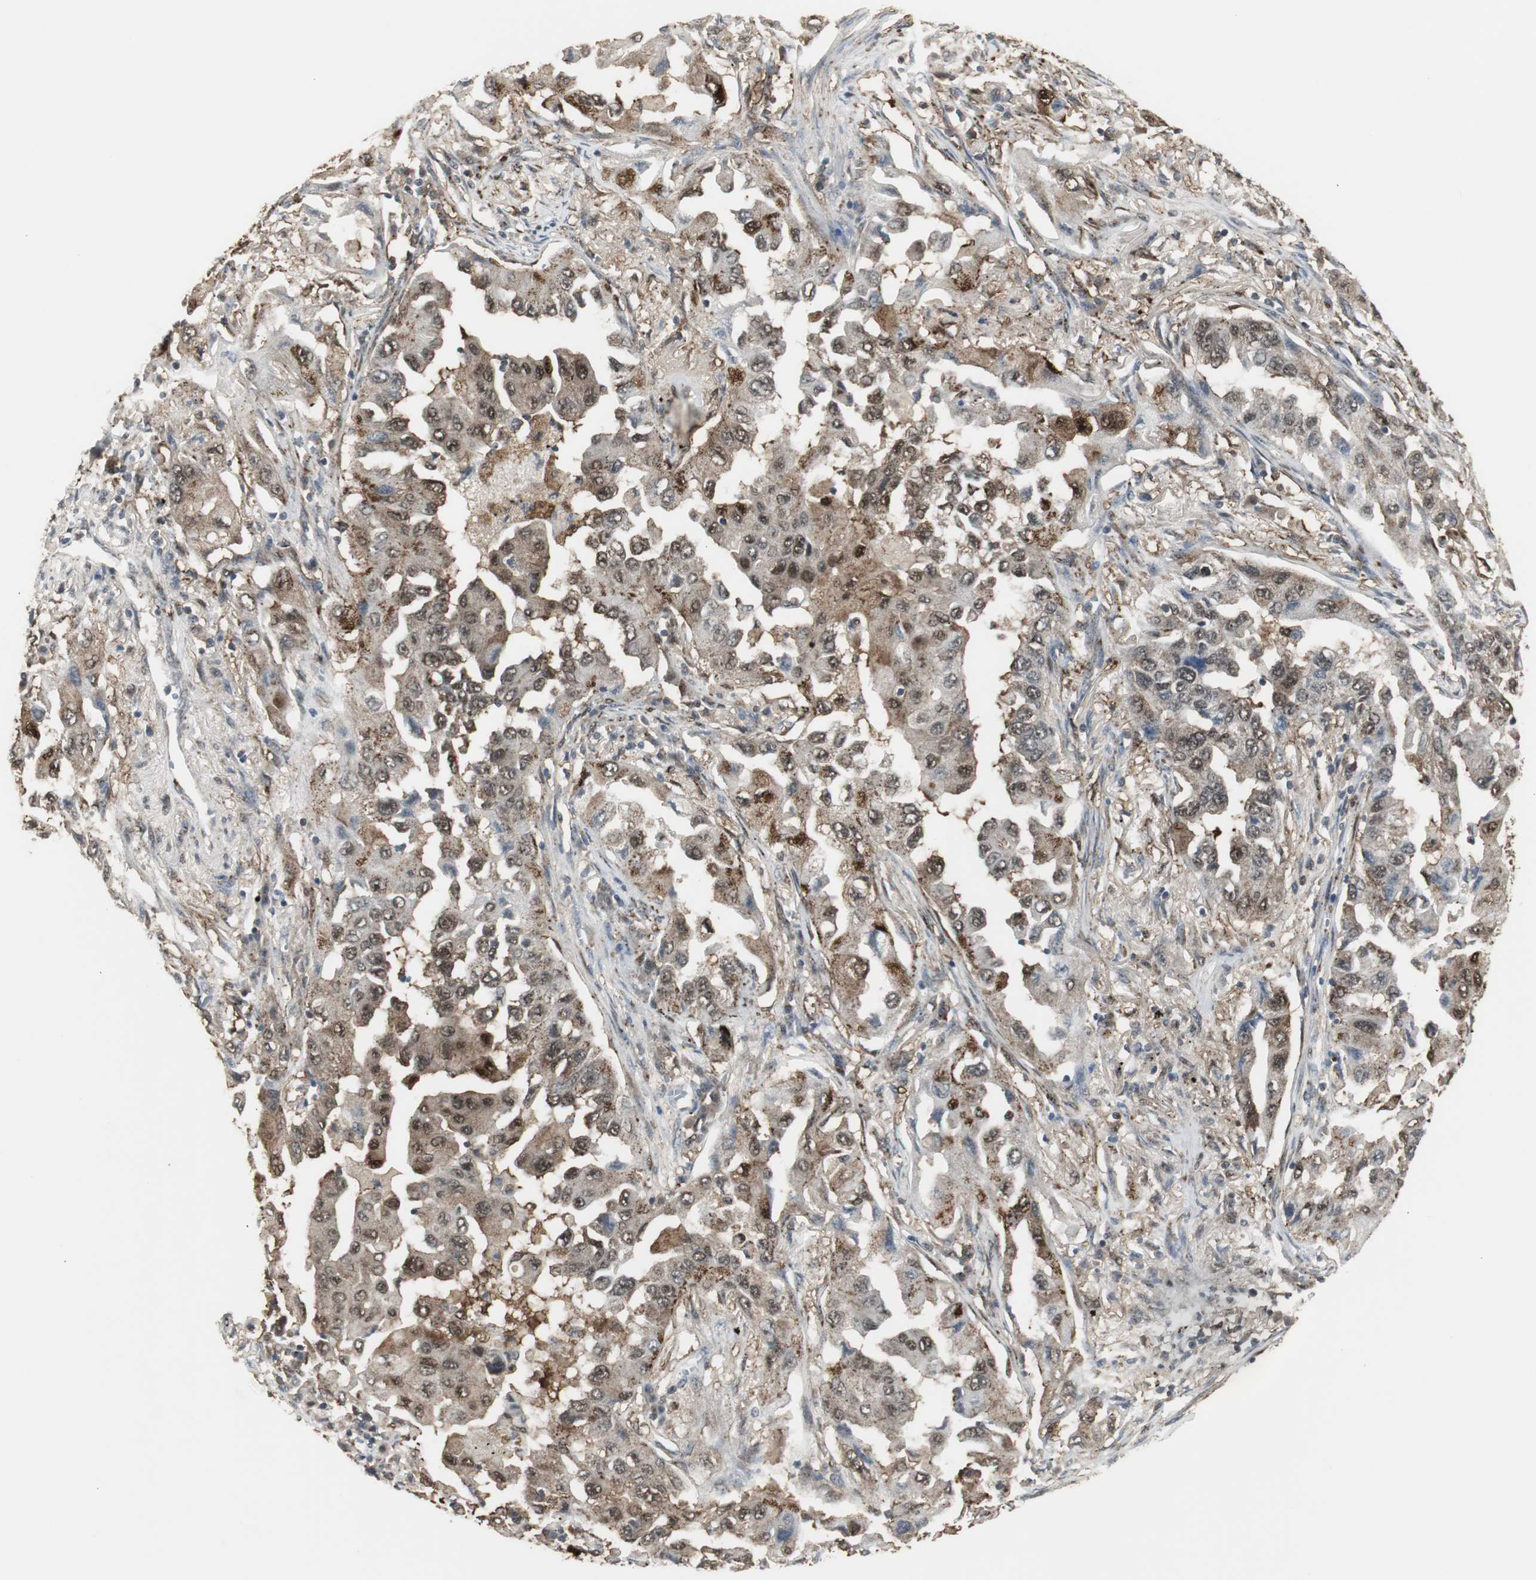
{"staining": {"intensity": "moderate", "quantity": ">75%", "location": "cytoplasmic/membranous,nuclear"}, "tissue": "lung cancer", "cell_type": "Tumor cells", "image_type": "cancer", "snomed": [{"axis": "morphology", "description": "Adenocarcinoma, NOS"}, {"axis": "topography", "description": "Lung"}], "caption": "Immunohistochemistry (IHC) histopathology image of lung cancer stained for a protein (brown), which reveals medium levels of moderate cytoplasmic/membranous and nuclear expression in about >75% of tumor cells.", "gene": "PLIN3", "patient": {"sex": "female", "age": 65}}